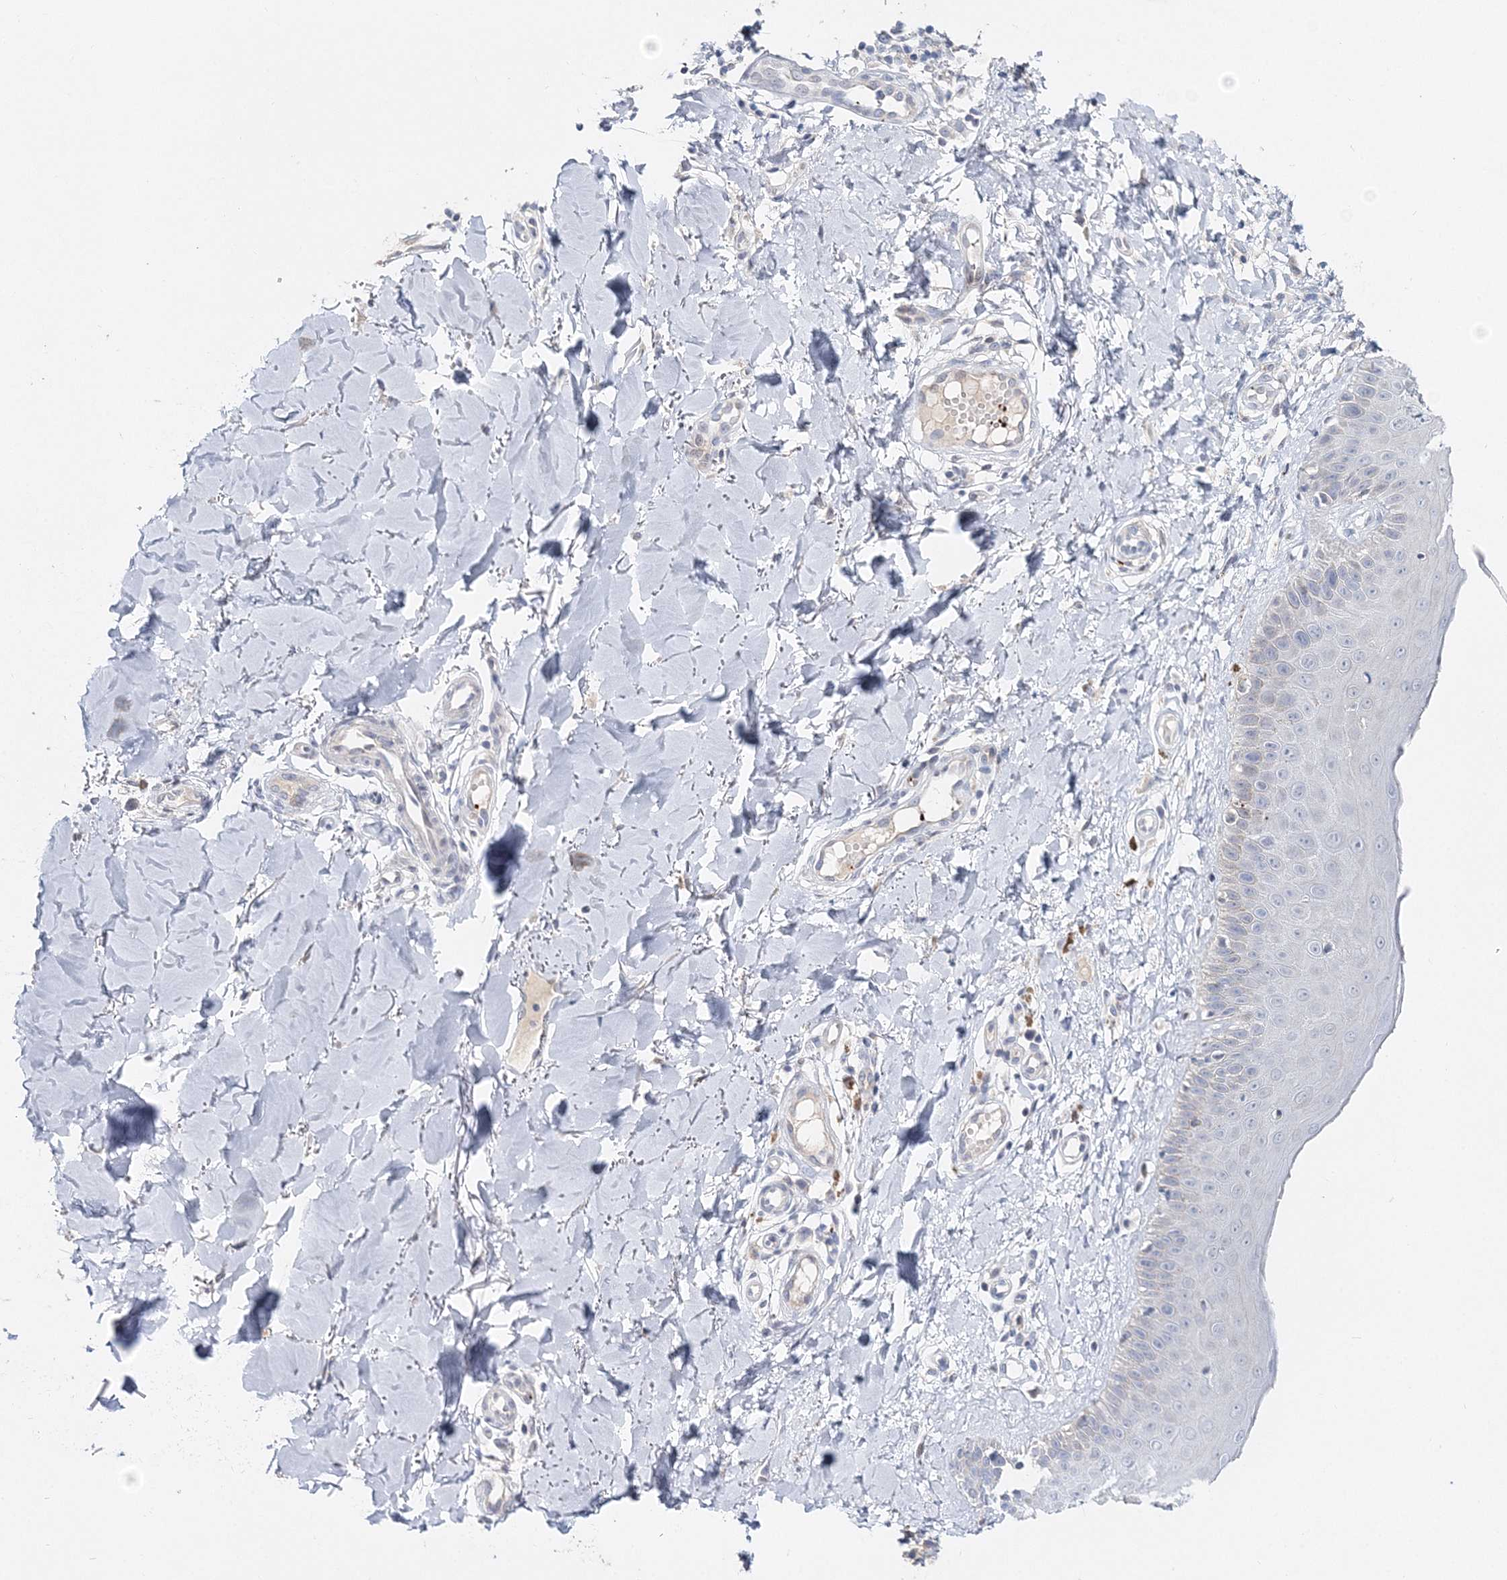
{"staining": {"intensity": "negative", "quantity": "none", "location": "none"}, "tissue": "skin", "cell_type": "Fibroblasts", "image_type": "normal", "snomed": [{"axis": "morphology", "description": "Normal tissue, NOS"}, {"axis": "topography", "description": "Skin"}], "caption": "The immunohistochemistry histopathology image has no significant positivity in fibroblasts of skin. (DAB (3,3'-diaminobenzidine) immunohistochemistry with hematoxylin counter stain).", "gene": "MYOZ2", "patient": {"sex": "male", "age": 52}}